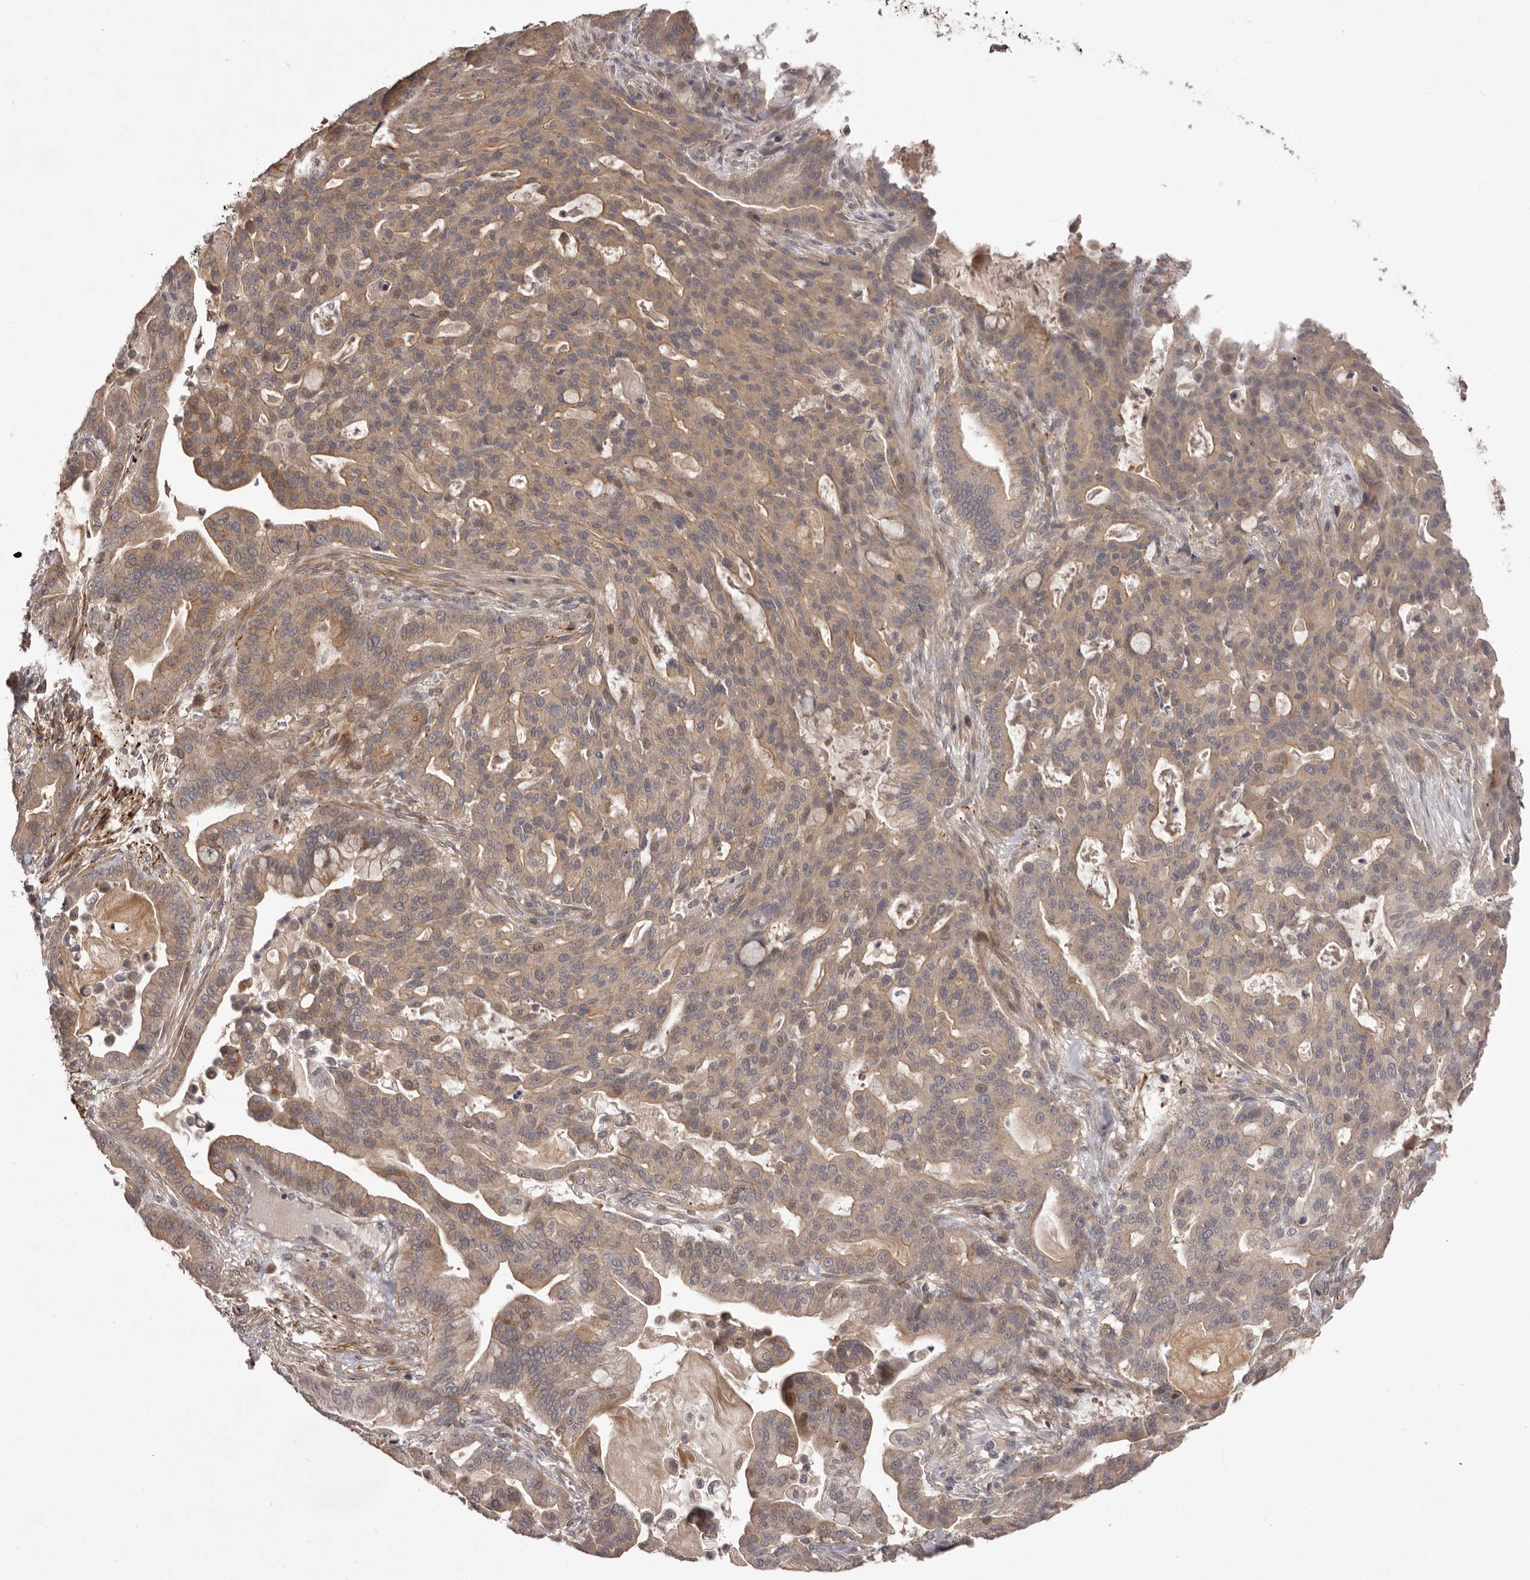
{"staining": {"intensity": "moderate", "quantity": ">75%", "location": "cytoplasmic/membranous"}, "tissue": "pancreatic cancer", "cell_type": "Tumor cells", "image_type": "cancer", "snomed": [{"axis": "morphology", "description": "Adenocarcinoma, NOS"}, {"axis": "topography", "description": "Pancreas"}], "caption": "Moderate cytoplasmic/membranous protein staining is appreciated in about >75% of tumor cells in adenocarcinoma (pancreatic).", "gene": "HBS1L", "patient": {"sex": "male", "age": 63}}